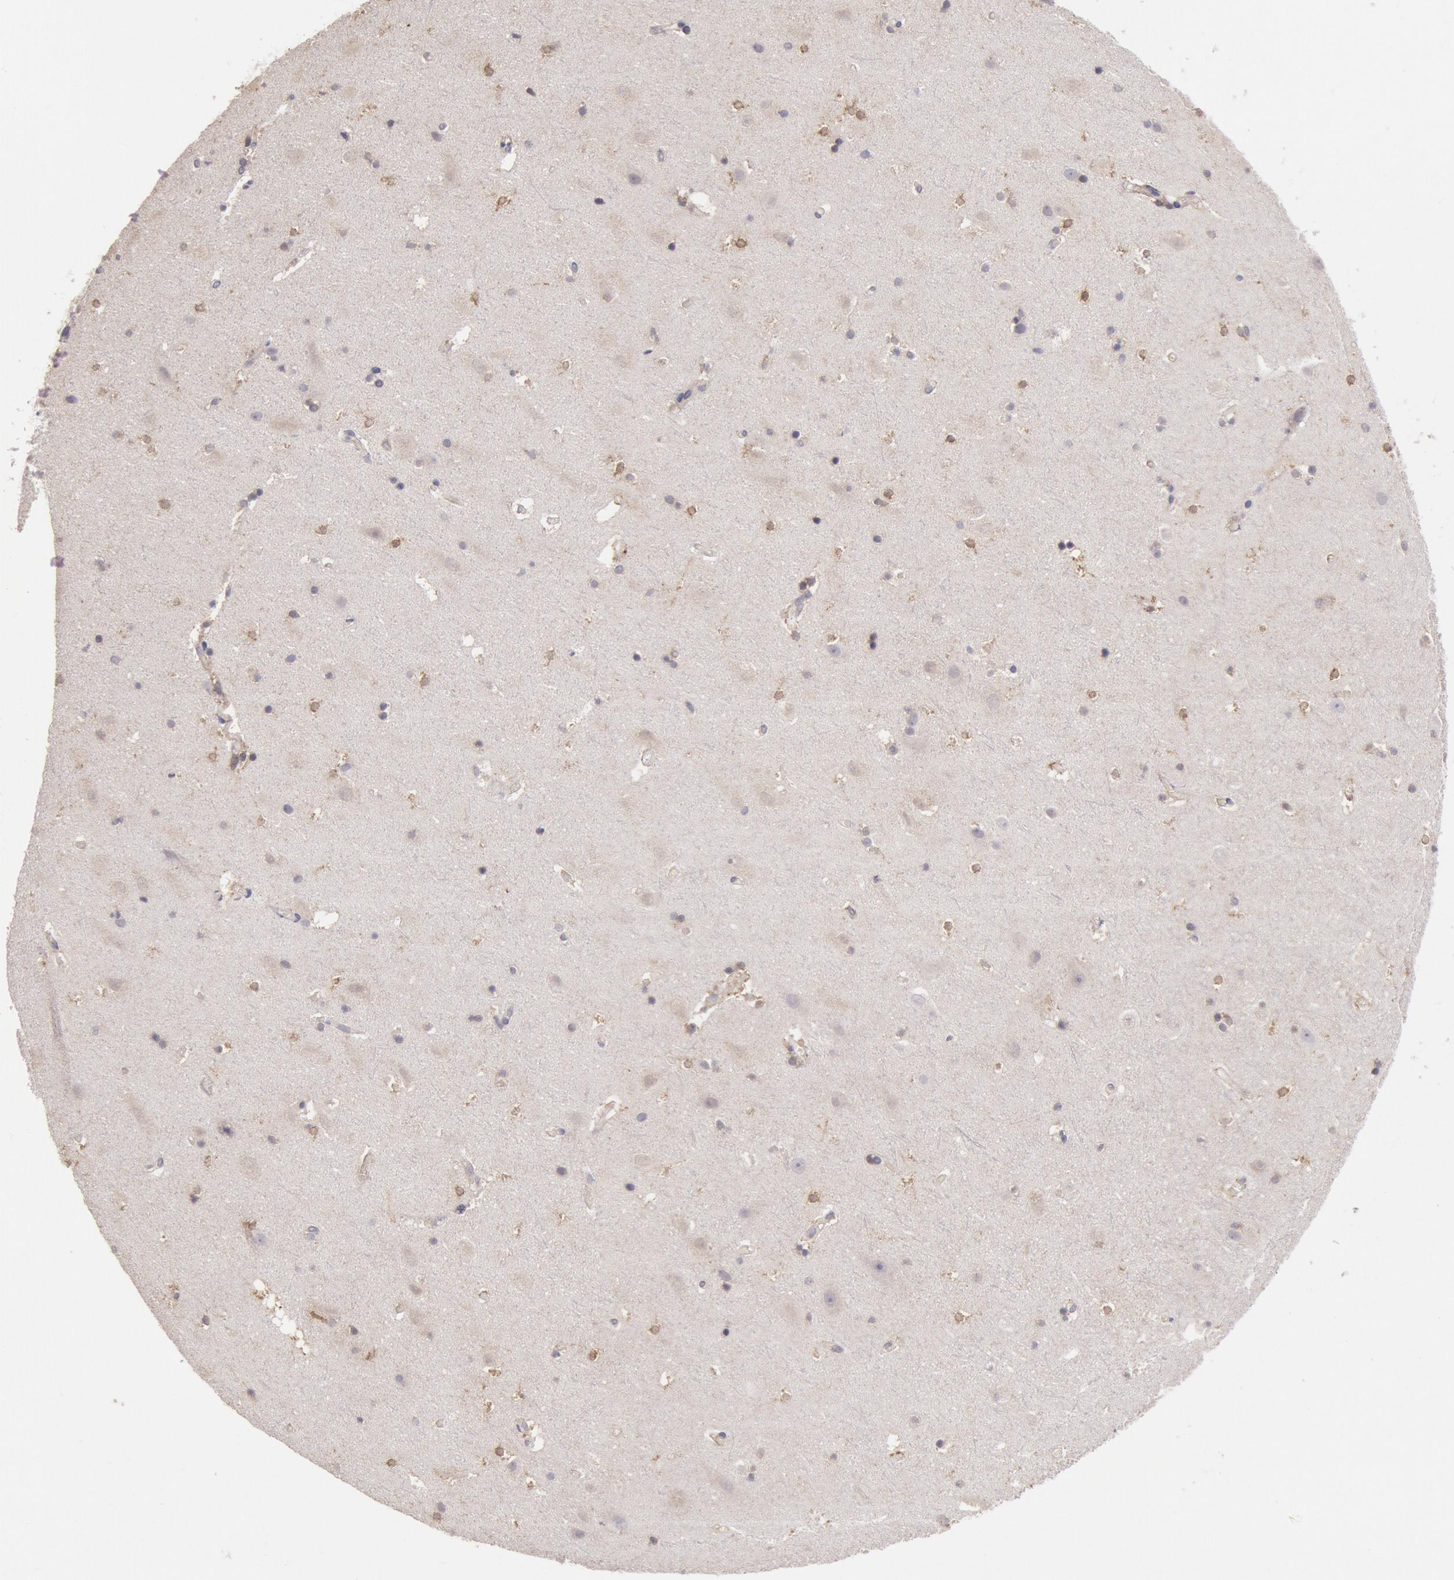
{"staining": {"intensity": "weak", "quantity": ">75%", "location": "cytoplasmic/membranous"}, "tissue": "hippocampus", "cell_type": "Glial cells", "image_type": "normal", "snomed": [{"axis": "morphology", "description": "Normal tissue, NOS"}, {"axis": "topography", "description": "Hippocampus"}], "caption": "This is a histology image of immunohistochemistry staining of normal hippocampus, which shows weak positivity in the cytoplasmic/membranous of glial cells.", "gene": "COMT", "patient": {"sex": "male", "age": 45}}